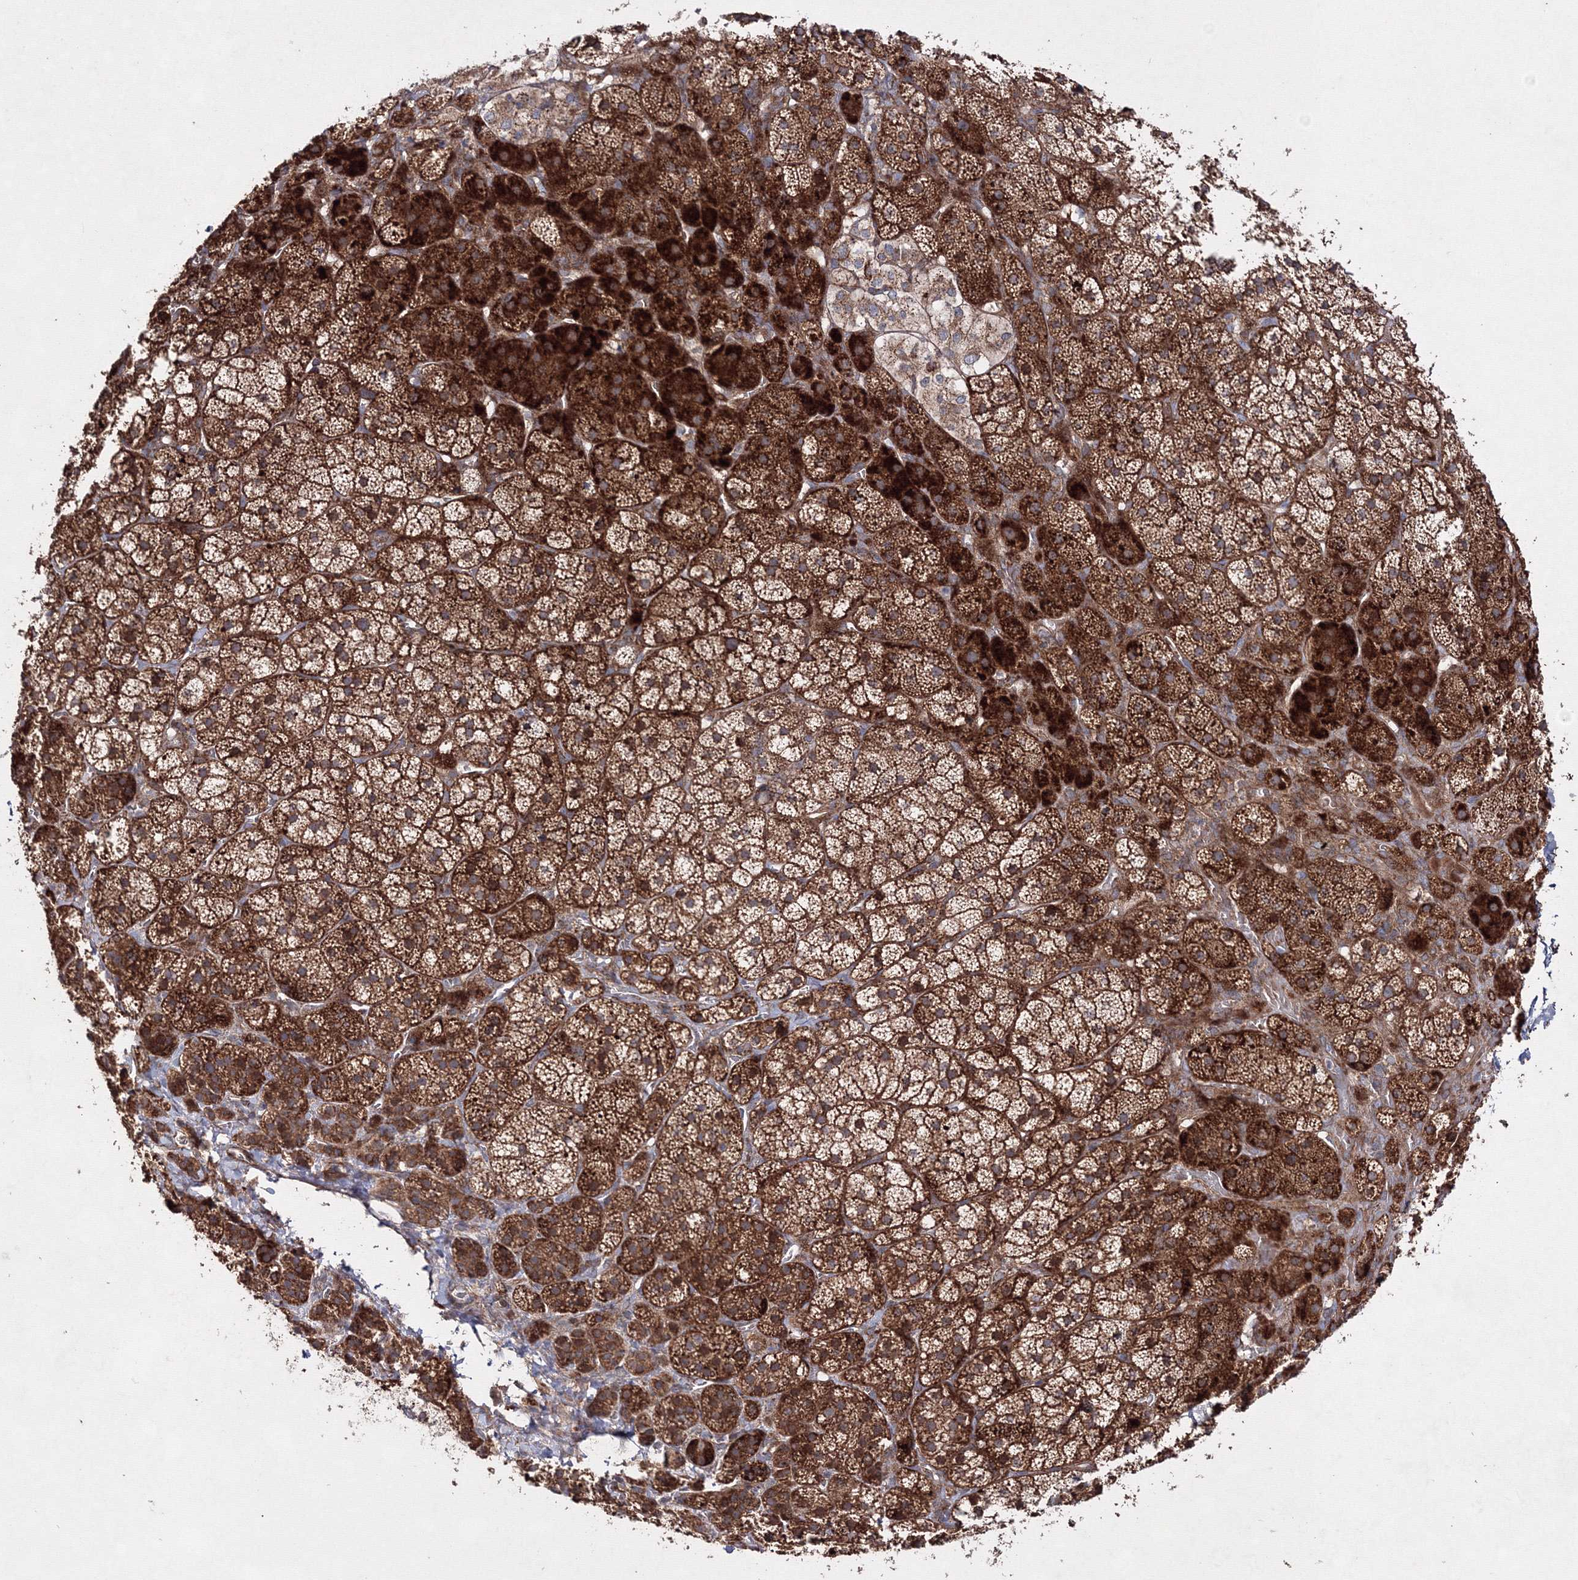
{"staining": {"intensity": "strong", "quantity": "25%-75%", "location": "cytoplasmic/membranous"}, "tissue": "adrenal gland", "cell_type": "Glandular cells", "image_type": "normal", "snomed": [{"axis": "morphology", "description": "Normal tissue, NOS"}, {"axis": "topography", "description": "Adrenal gland"}], "caption": "IHC of unremarkable adrenal gland exhibits high levels of strong cytoplasmic/membranous staining in about 25%-75% of glandular cells. The staining is performed using DAB (3,3'-diaminobenzidine) brown chromogen to label protein expression. The nuclei are counter-stained blue using hematoxylin.", "gene": "GFM1", "patient": {"sex": "female", "age": 44}}